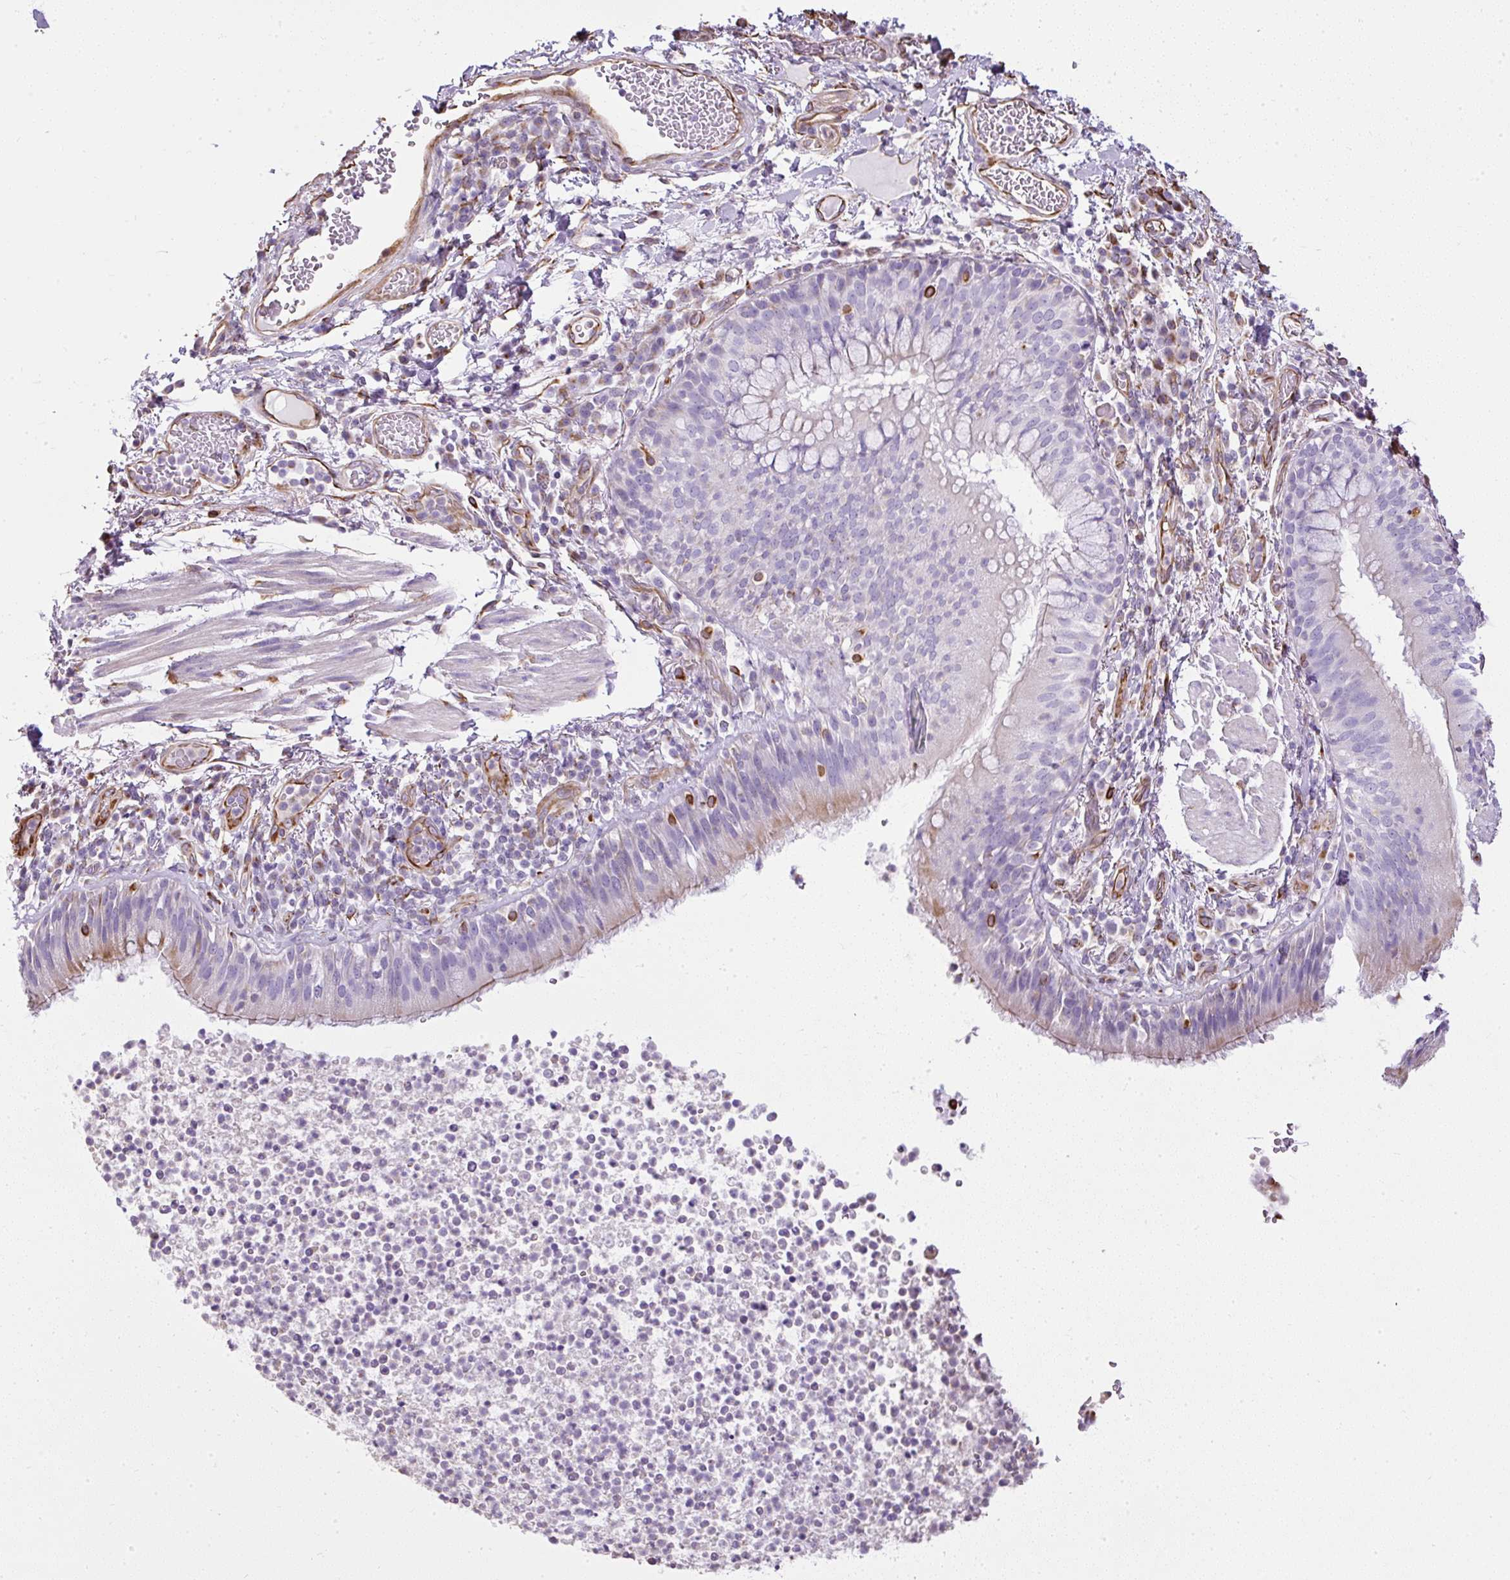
{"staining": {"intensity": "weak", "quantity": "<25%", "location": "cytoplasmic/membranous"}, "tissue": "bronchus", "cell_type": "Respiratory epithelial cells", "image_type": "normal", "snomed": [{"axis": "morphology", "description": "Normal tissue, NOS"}, {"axis": "topography", "description": "Cartilage tissue"}, {"axis": "topography", "description": "Bronchus"}], "caption": "Immunohistochemical staining of normal human bronchus exhibits no significant expression in respiratory epithelial cells. (Stains: DAB (3,3'-diaminobenzidine) IHC with hematoxylin counter stain, Microscopy: brightfield microscopy at high magnification).", "gene": "PLS1", "patient": {"sex": "male", "age": 56}}